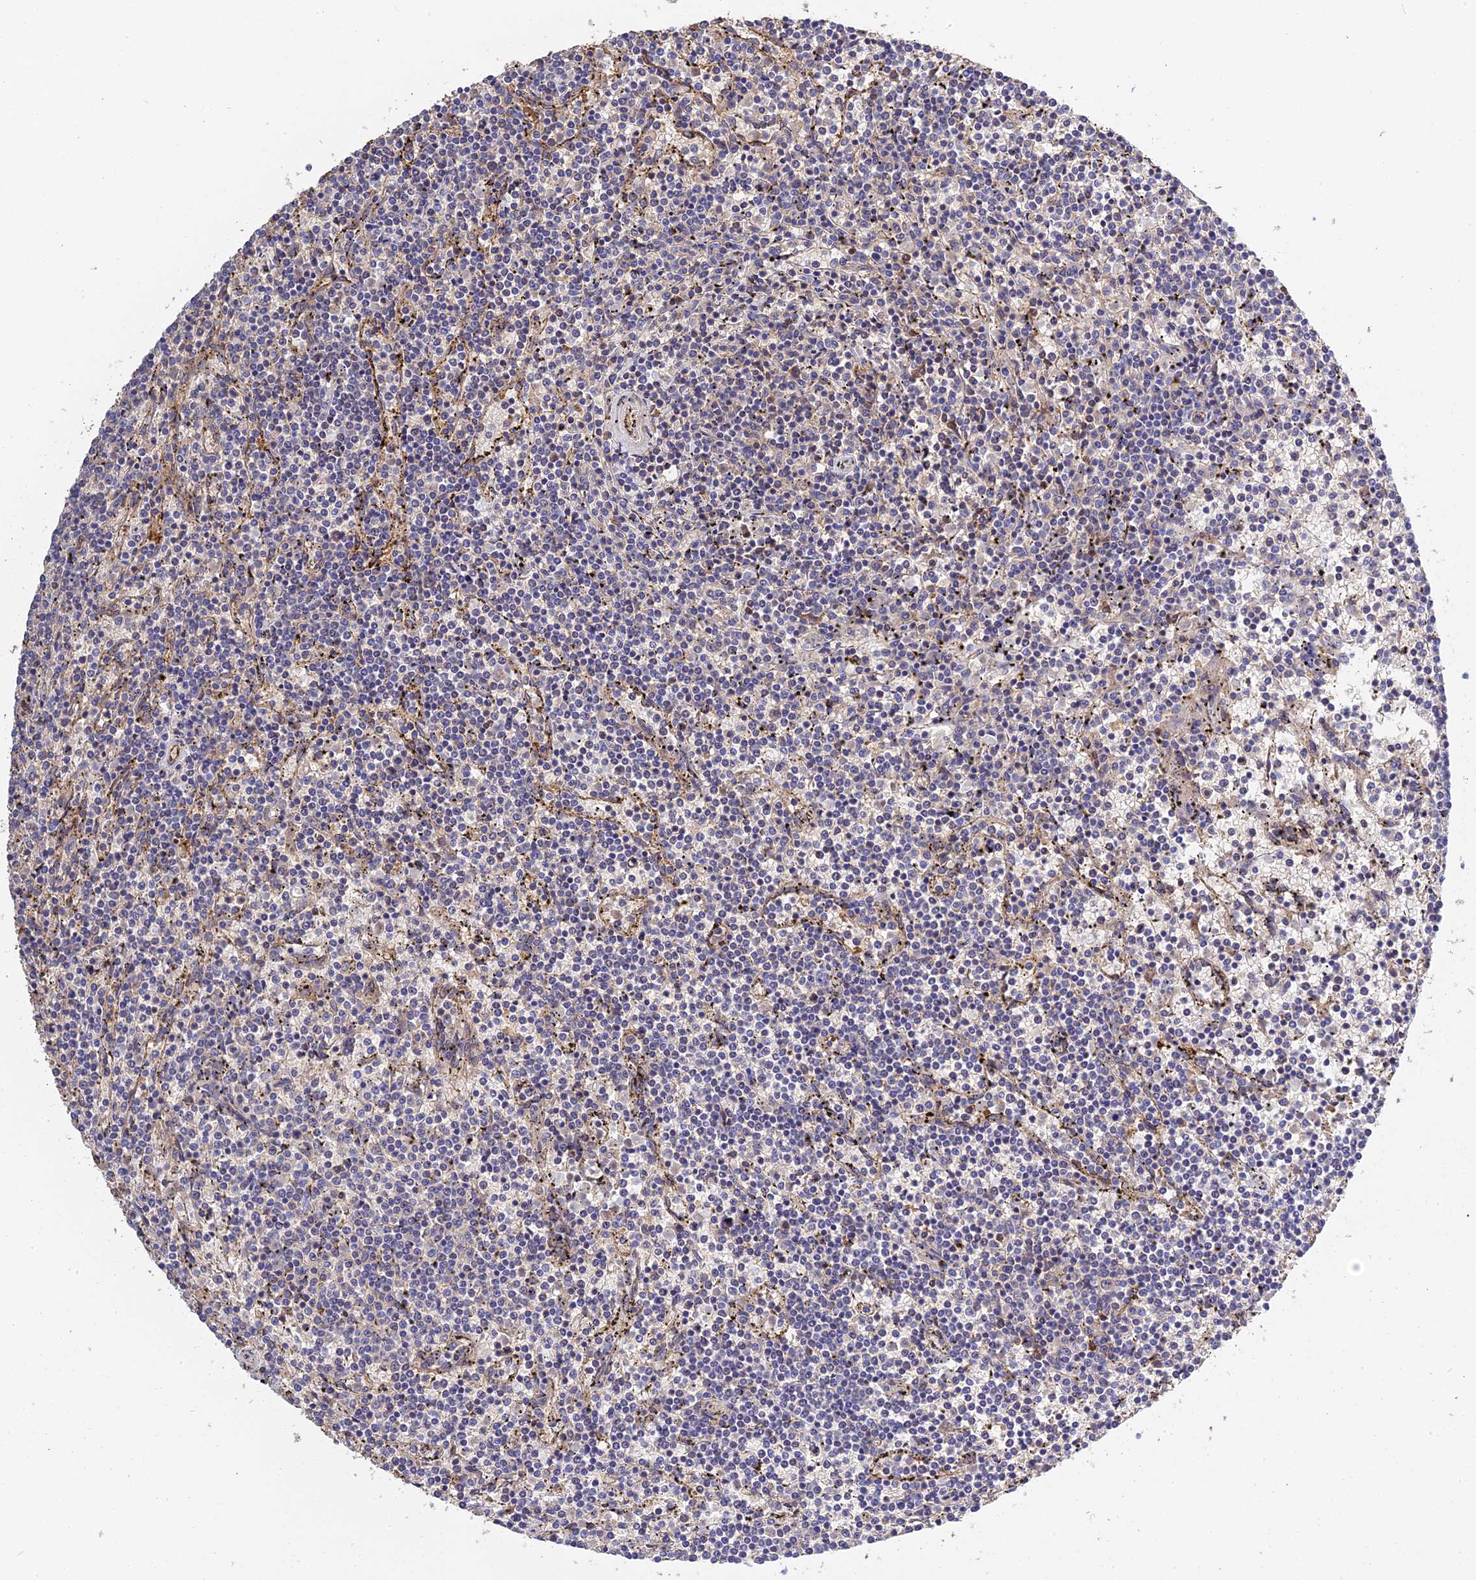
{"staining": {"intensity": "negative", "quantity": "none", "location": "none"}, "tissue": "lymphoma", "cell_type": "Tumor cells", "image_type": "cancer", "snomed": [{"axis": "morphology", "description": "Malignant lymphoma, non-Hodgkin's type, Low grade"}, {"axis": "topography", "description": "Spleen"}], "caption": "Immunohistochemical staining of malignant lymphoma, non-Hodgkin's type (low-grade) demonstrates no significant positivity in tumor cells.", "gene": "PZP", "patient": {"sex": "female", "age": 50}}